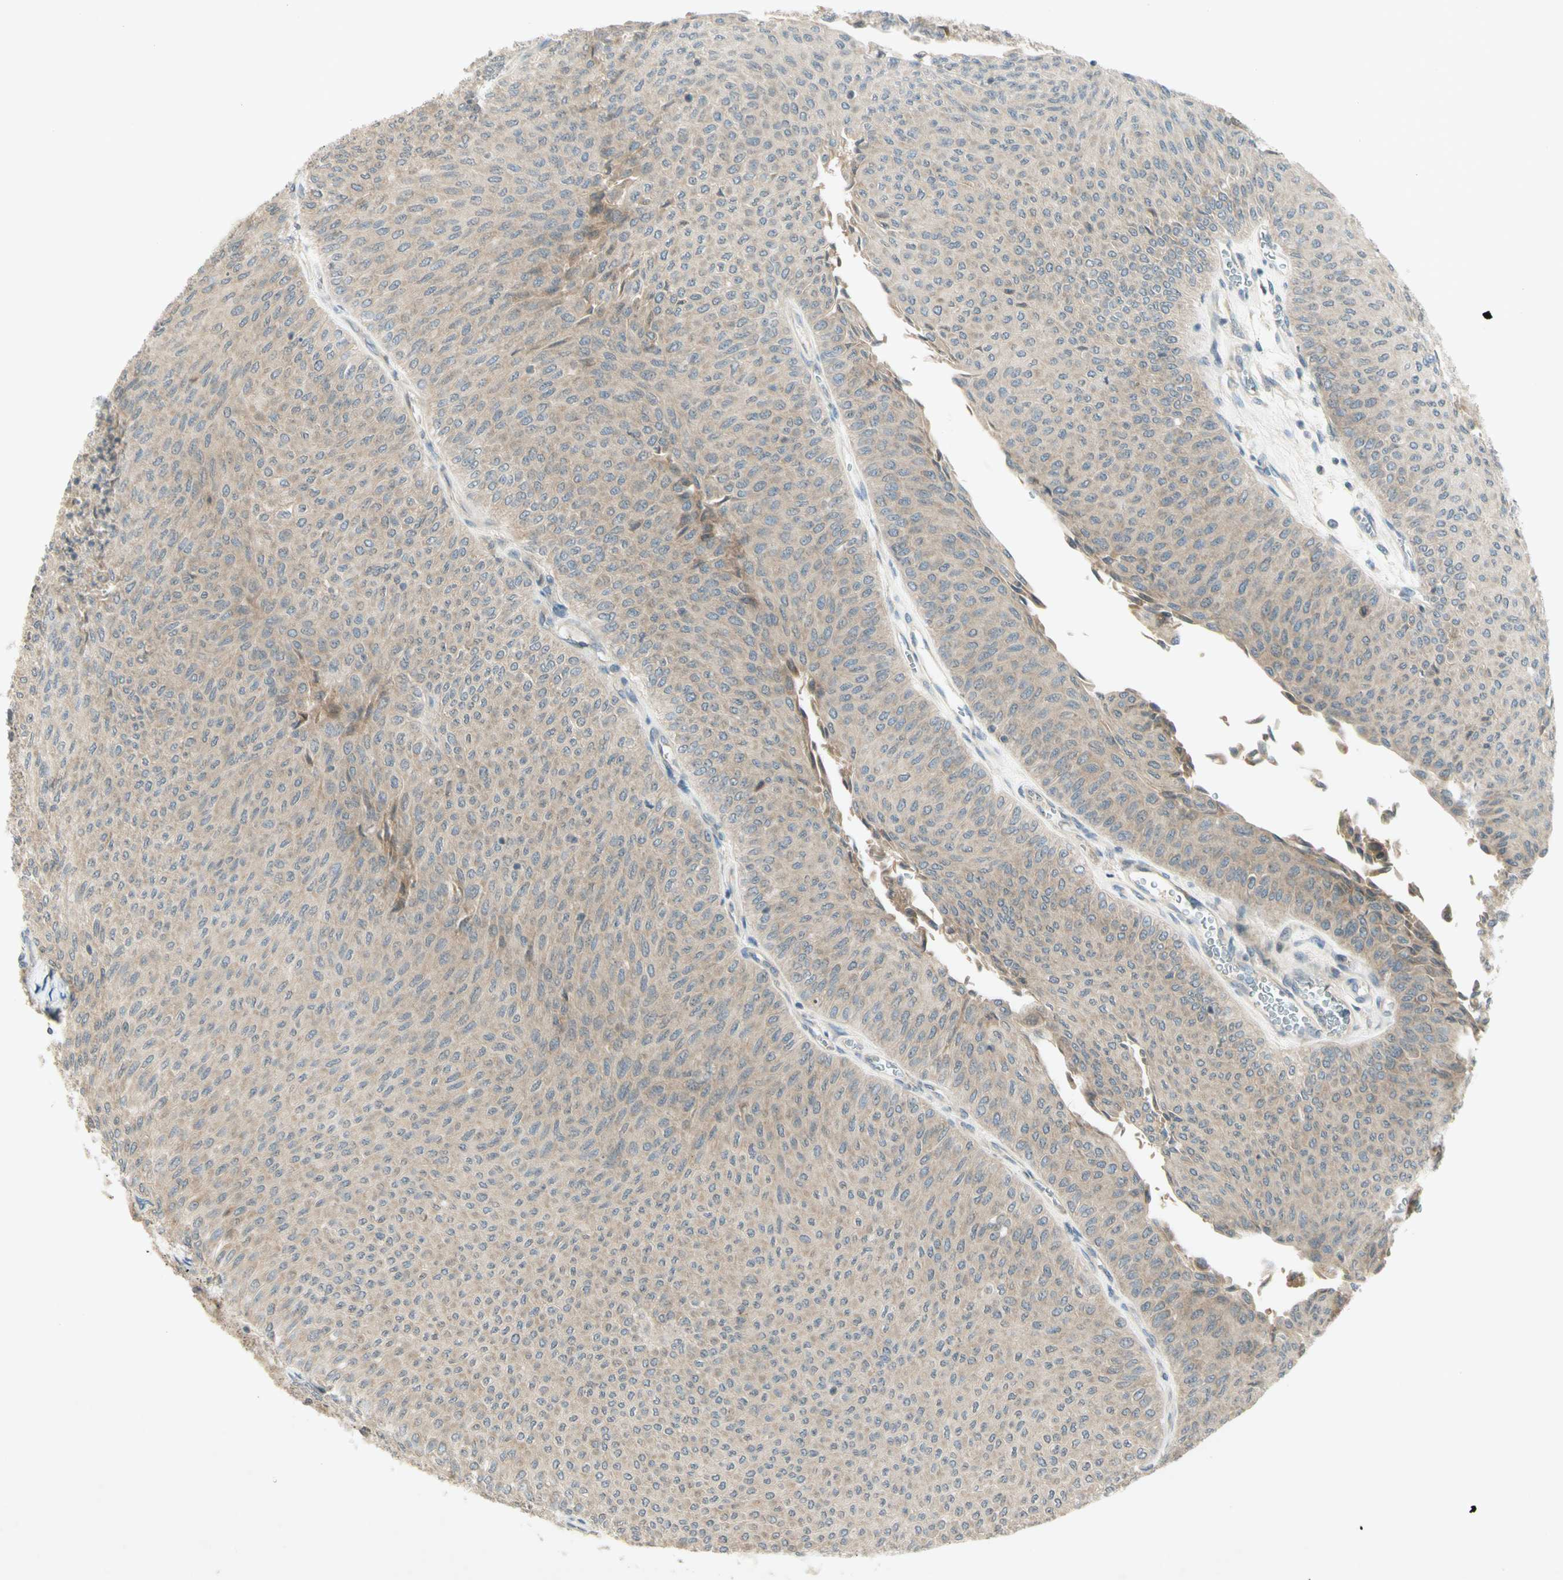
{"staining": {"intensity": "weak", "quantity": ">75%", "location": "cytoplasmic/membranous"}, "tissue": "urothelial cancer", "cell_type": "Tumor cells", "image_type": "cancer", "snomed": [{"axis": "morphology", "description": "Urothelial carcinoma, Low grade"}, {"axis": "topography", "description": "Urinary bladder"}], "caption": "The photomicrograph exhibits immunohistochemical staining of urothelial carcinoma (low-grade). There is weak cytoplasmic/membranous positivity is identified in about >75% of tumor cells.", "gene": "ETF1", "patient": {"sex": "male", "age": 78}}